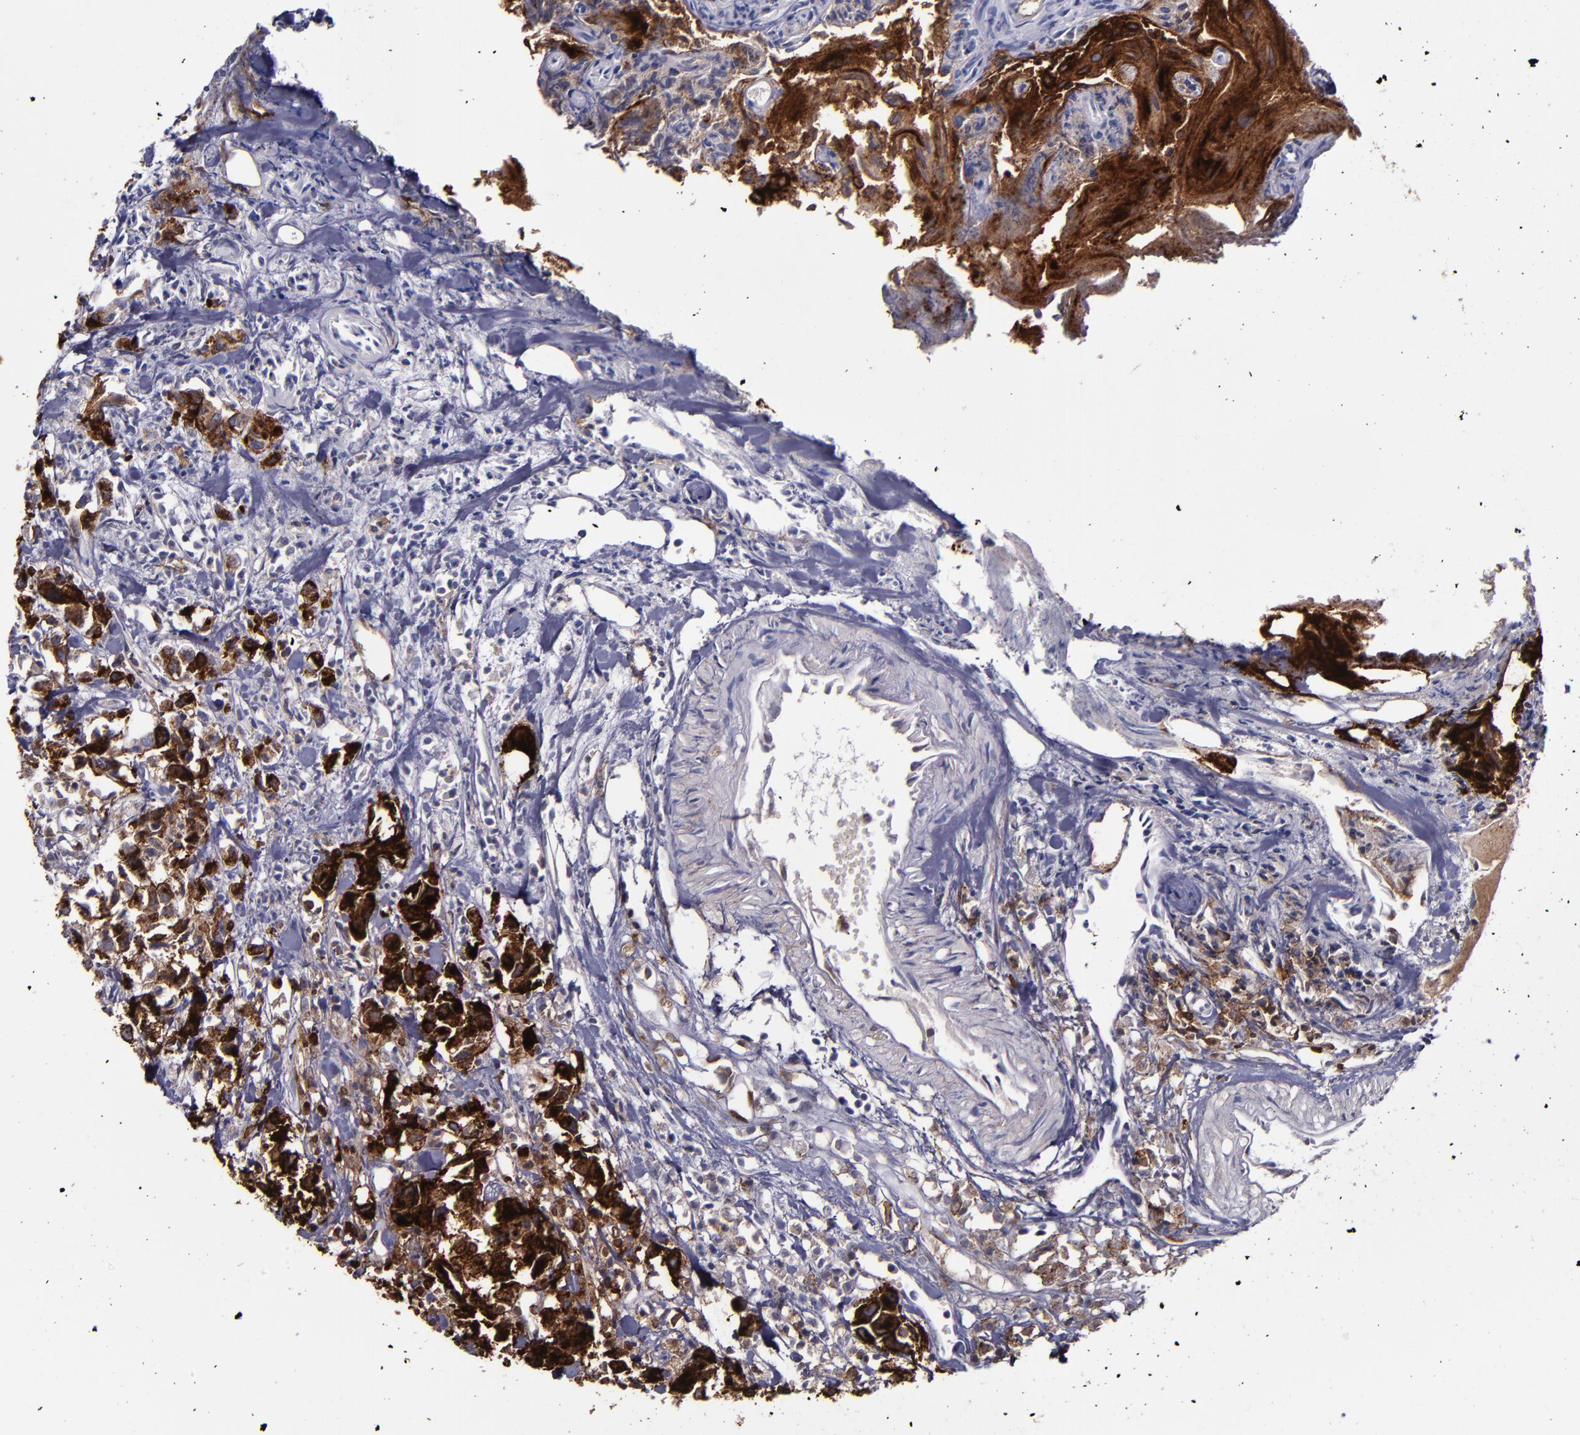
{"staining": {"intensity": "strong", "quantity": ">75%", "location": "cytoplasmic/membranous"}, "tissue": "urothelial cancer", "cell_type": "Tumor cells", "image_type": "cancer", "snomed": [{"axis": "morphology", "description": "Urothelial carcinoma, High grade"}, {"axis": "topography", "description": "Urinary bladder"}], "caption": "Urothelial cancer was stained to show a protein in brown. There is high levels of strong cytoplasmic/membranous positivity in about >75% of tumor cells.", "gene": "MFGE8", "patient": {"sex": "female", "age": 75}}